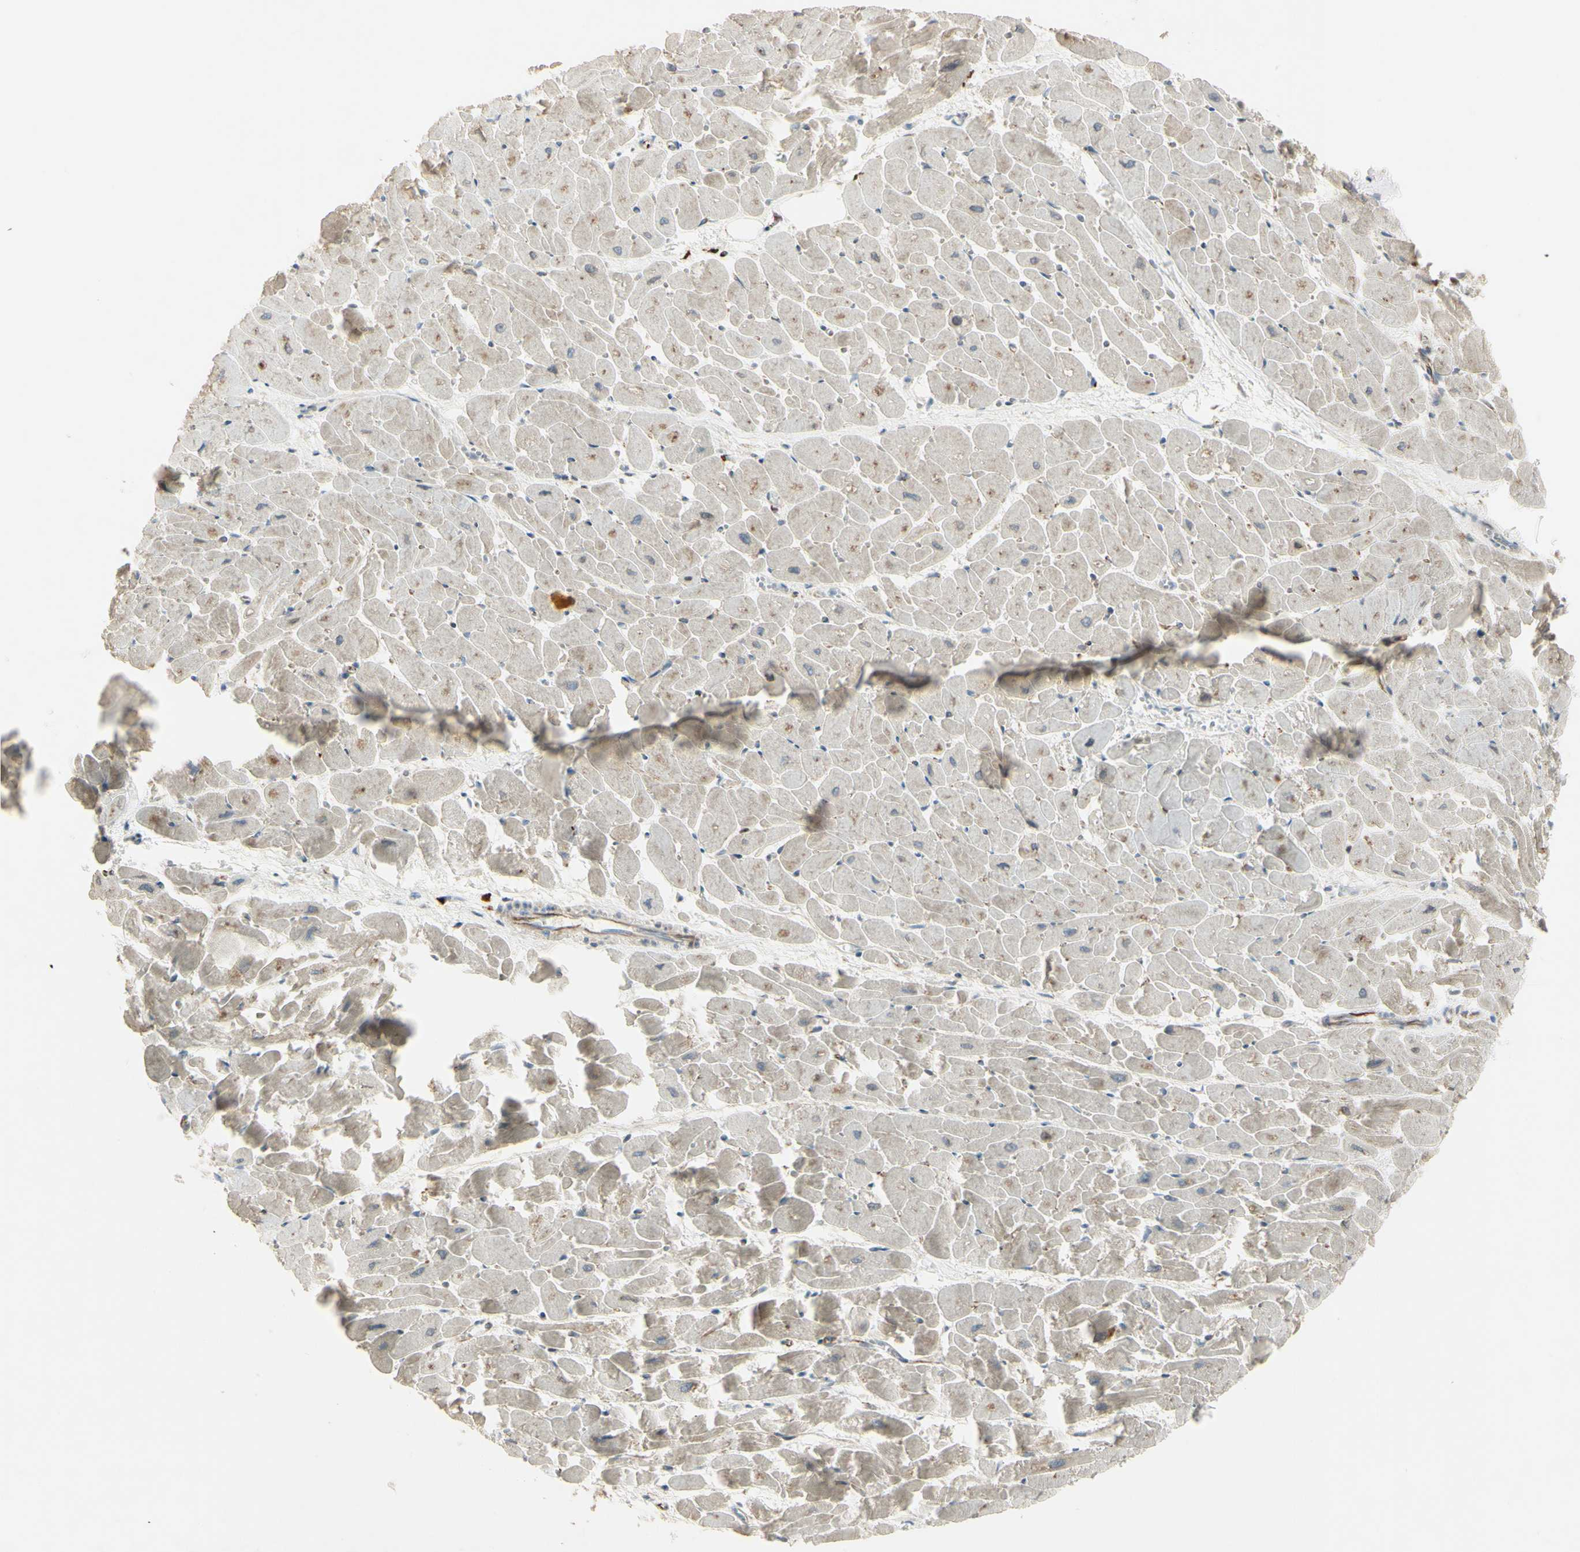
{"staining": {"intensity": "weak", "quantity": "<25%", "location": "cytoplasmic/membranous"}, "tissue": "heart muscle", "cell_type": "Cardiomyocytes", "image_type": "normal", "snomed": [{"axis": "morphology", "description": "Normal tissue, NOS"}, {"axis": "topography", "description": "Heart"}], "caption": "Immunohistochemical staining of benign heart muscle displays no significant staining in cardiomyocytes.", "gene": "NDFIP1", "patient": {"sex": "female", "age": 19}}